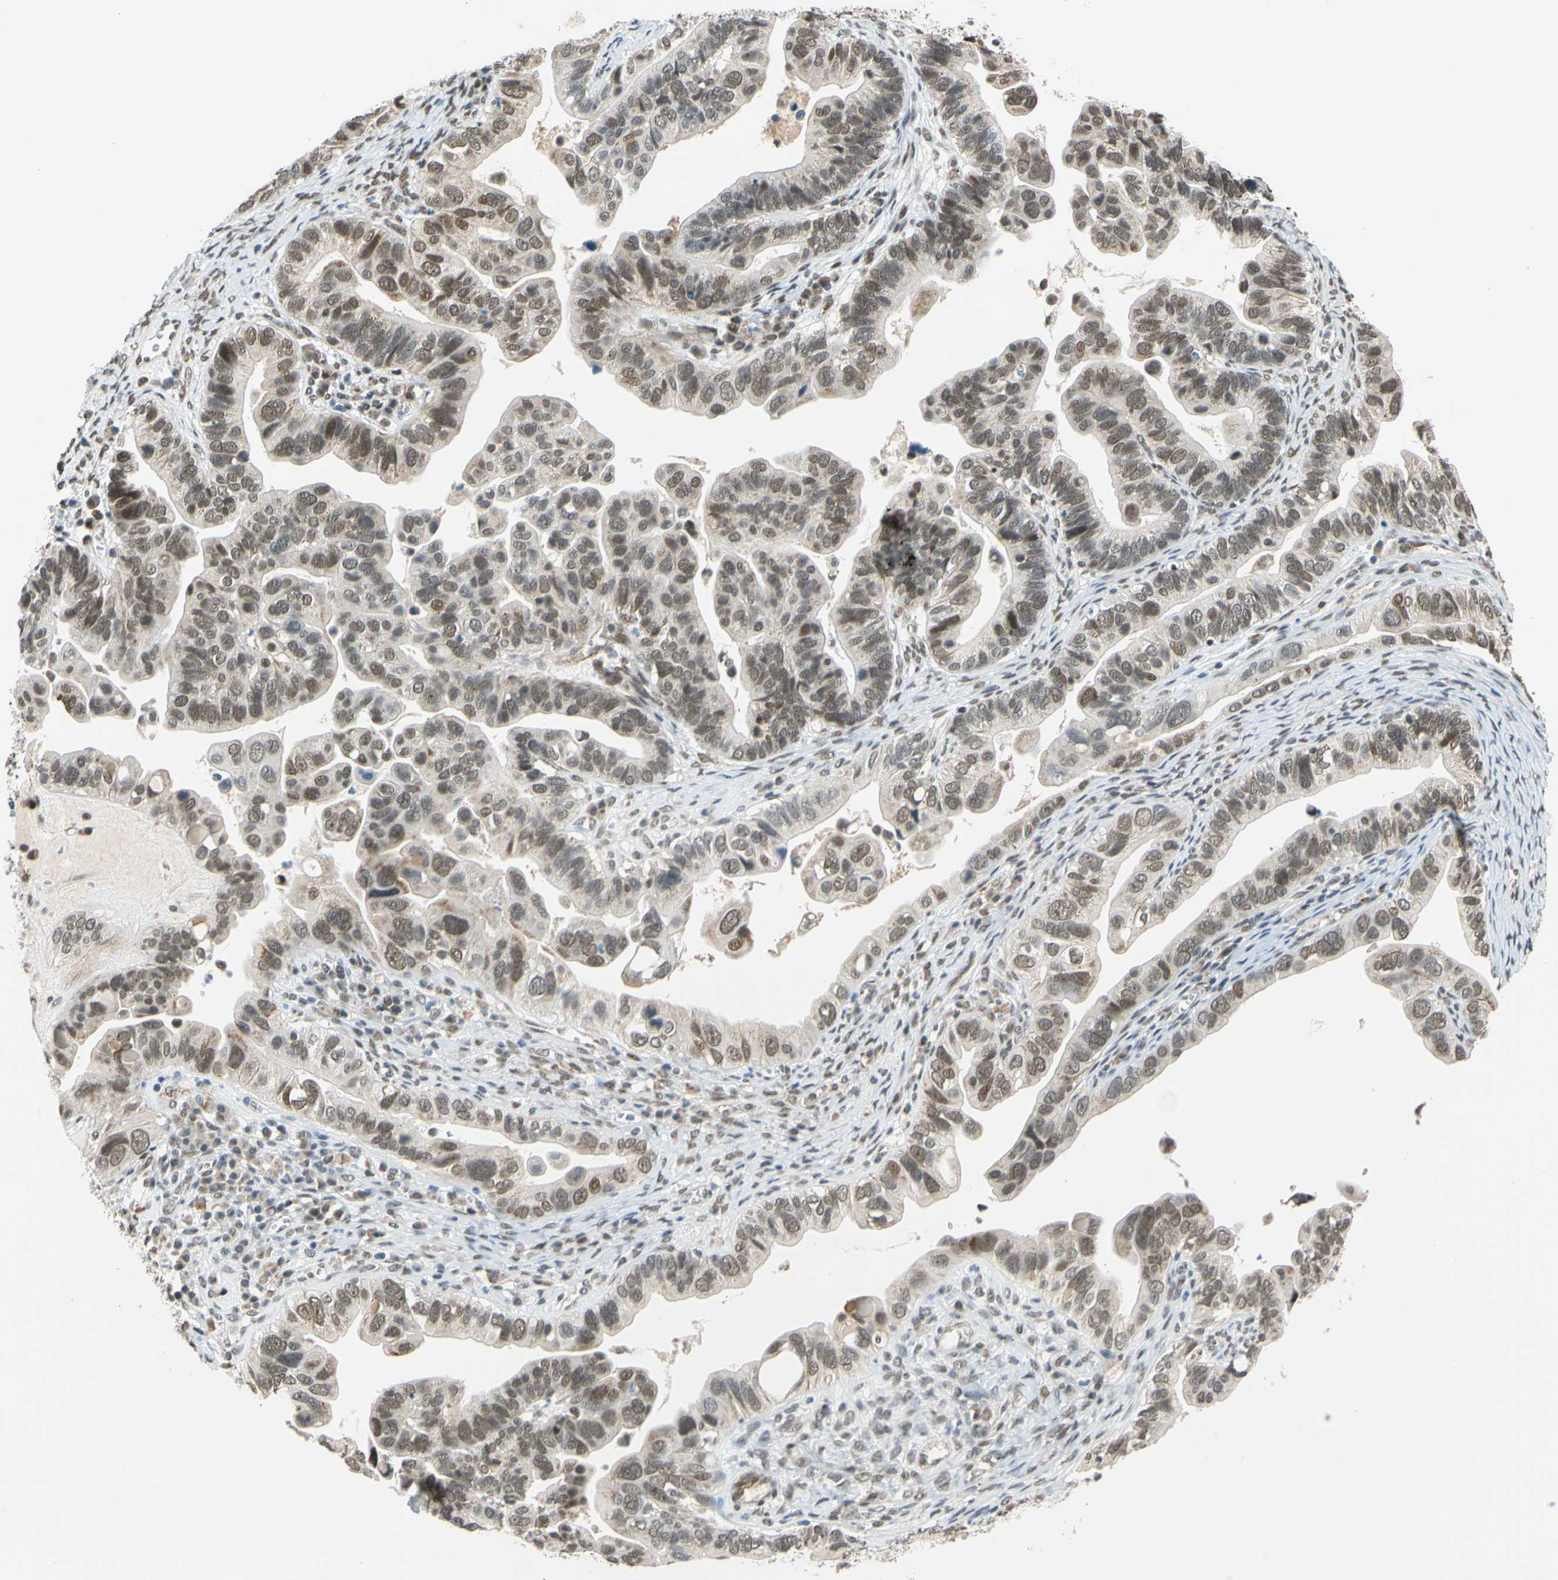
{"staining": {"intensity": "strong", "quantity": ">75%", "location": "nuclear"}, "tissue": "ovarian cancer", "cell_type": "Tumor cells", "image_type": "cancer", "snomed": [{"axis": "morphology", "description": "Cystadenocarcinoma, serous, NOS"}, {"axis": "topography", "description": "Ovary"}], "caption": "Ovarian cancer (serous cystadenocarcinoma) was stained to show a protein in brown. There is high levels of strong nuclear positivity in approximately >75% of tumor cells. The staining is performed using DAB (3,3'-diaminobenzidine) brown chromogen to label protein expression. The nuclei are counter-stained blue using hematoxylin.", "gene": "POGZ", "patient": {"sex": "female", "age": 56}}